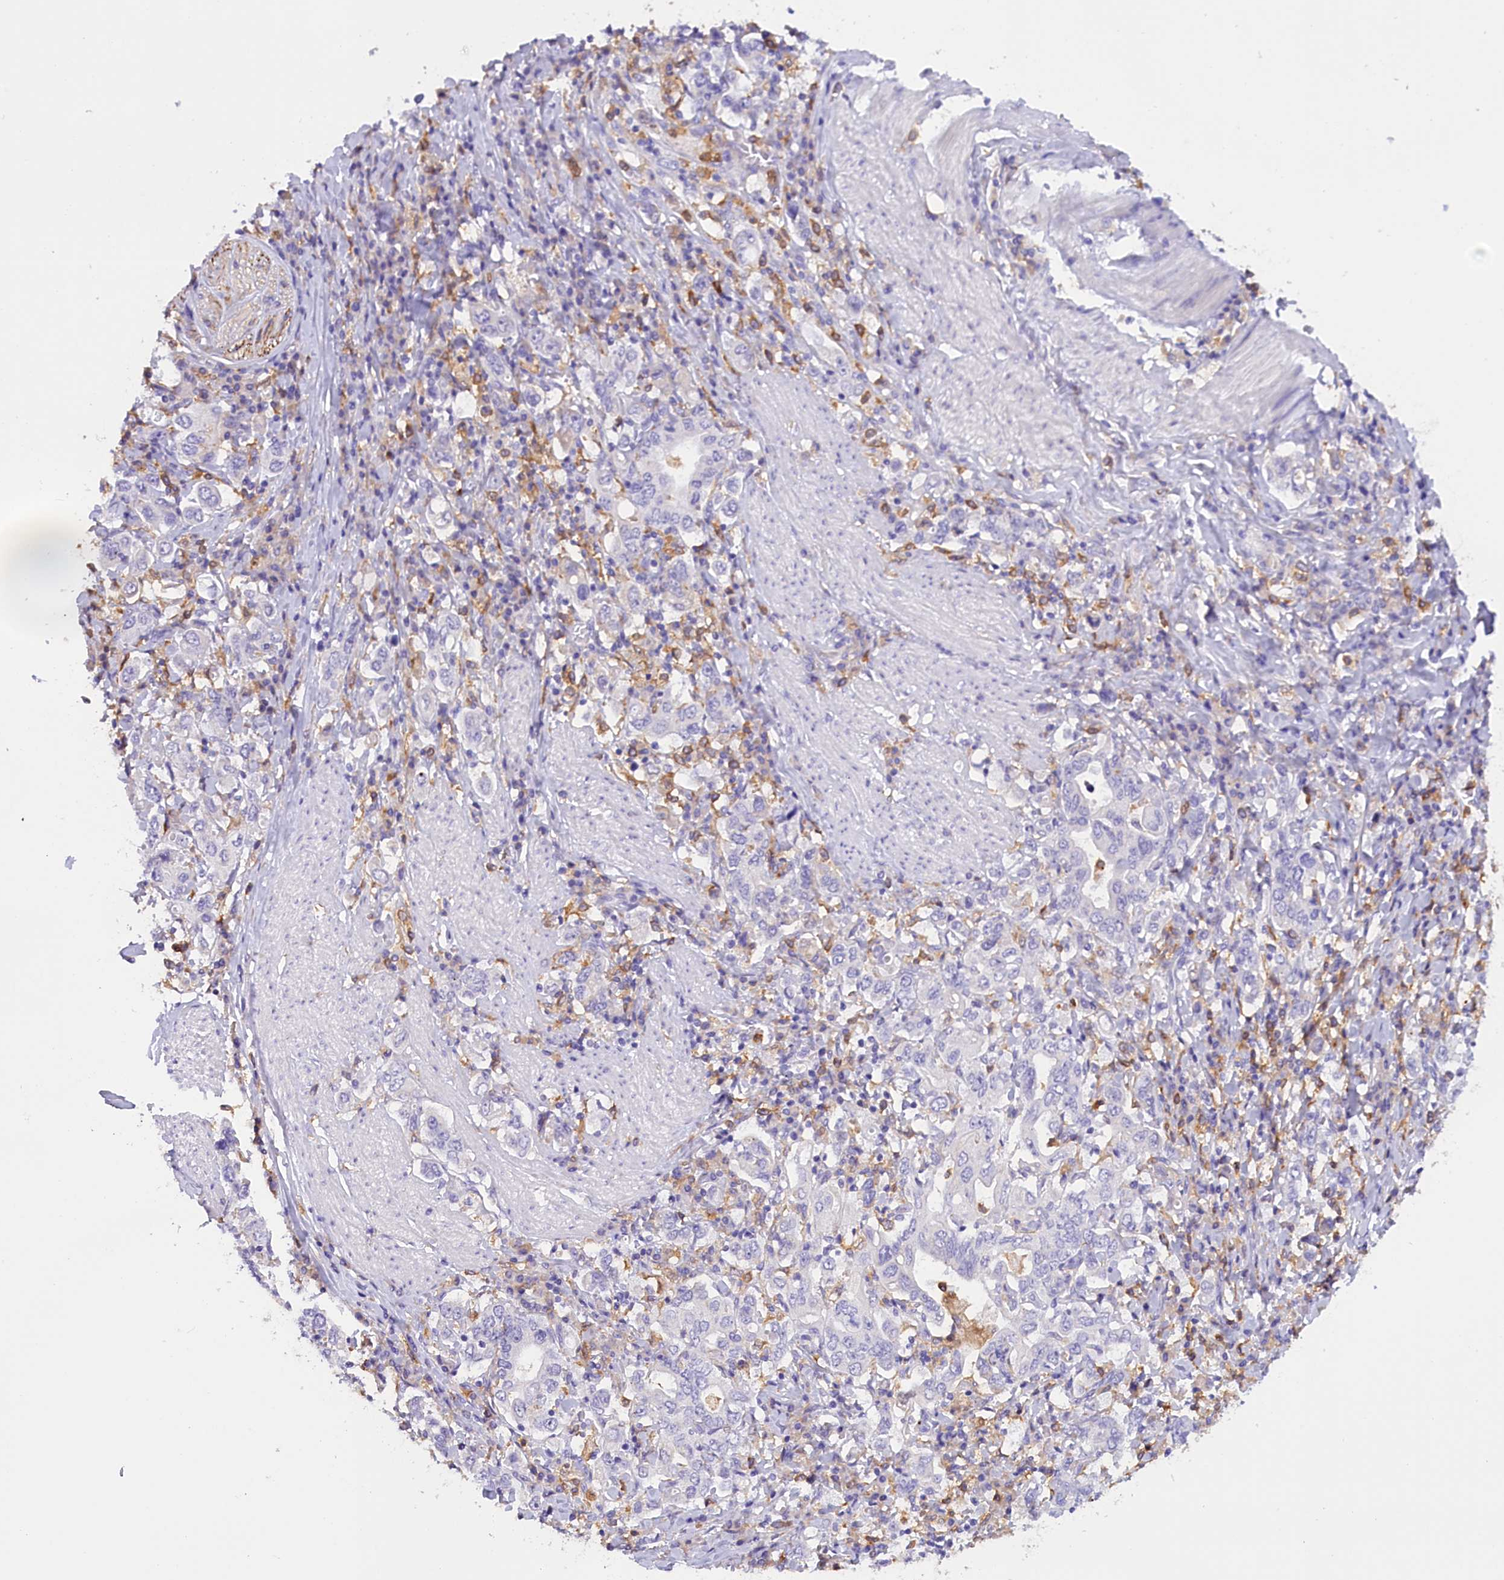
{"staining": {"intensity": "negative", "quantity": "none", "location": "none"}, "tissue": "stomach cancer", "cell_type": "Tumor cells", "image_type": "cancer", "snomed": [{"axis": "morphology", "description": "Adenocarcinoma, NOS"}, {"axis": "topography", "description": "Stomach, upper"}], "caption": "Immunohistochemical staining of human stomach cancer displays no significant expression in tumor cells. (IHC, brightfield microscopy, high magnification).", "gene": "FAM149B1", "patient": {"sex": "male", "age": 62}}